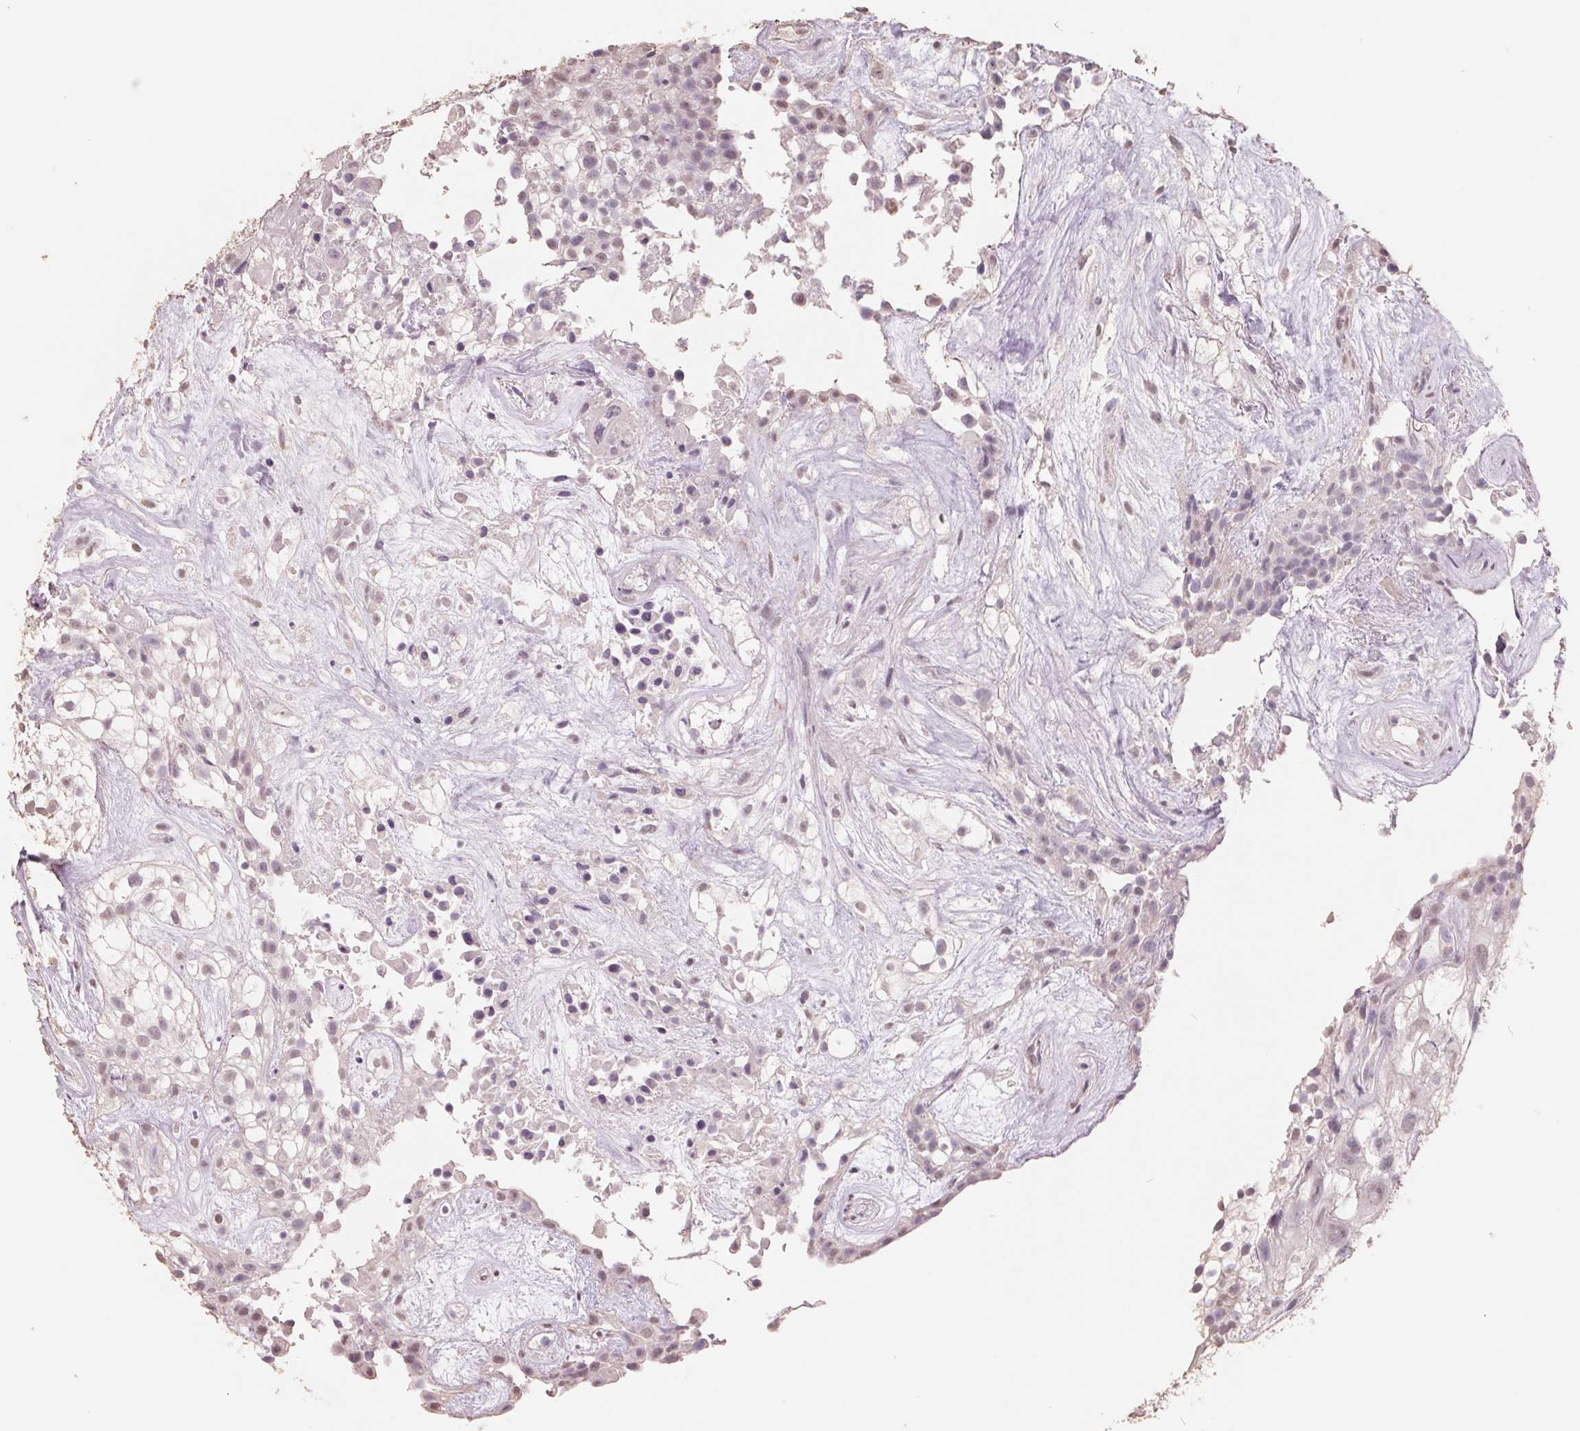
{"staining": {"intensity": "weak", "quantity": "25%-75%", "location": "nuclear"}, "tissue": "urothelial cancer", "cell_type": "Tumor cells", "image_type": "cancer", "snomed": [{"axis": "morphology", "description": "Urothelial carcinoma, High grade"}, {"axis": "topography", "description": "Urinary bladder"}], "caption": "A brown stain shows weak nuclear staining of a protein in urothelial carcinoma (high-grade) tumor cells.", "gene": "FTCD", "patient": {"sex": "male", "age": 56}}